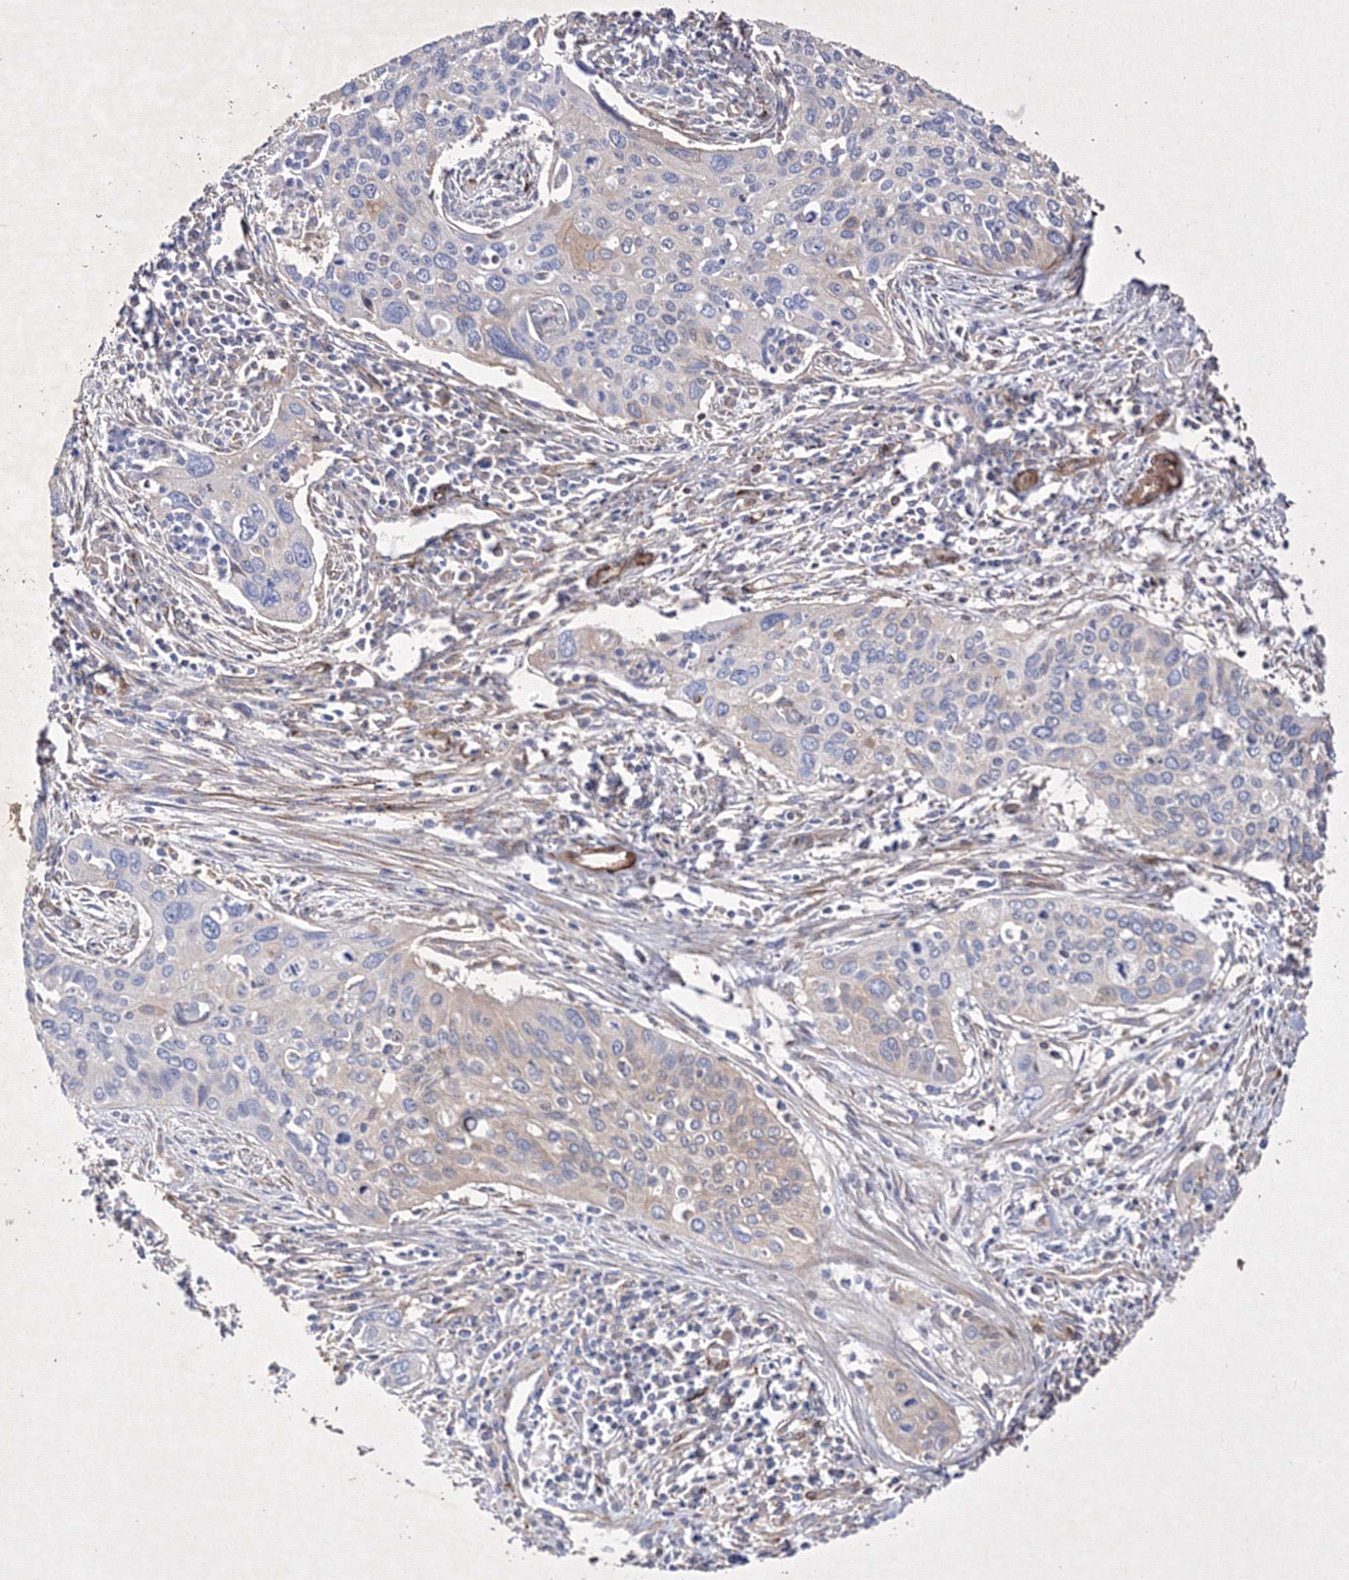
{"staining": {"intensity": "negative", "quantity": "none", "location": "none"}, "tissue": "cervical cancer", "cell_type": "Tumor cells", "image_type": "cancer", "snomed": [{"axis": "morphology", "description": "Squamous cell carcinoma, NOS"}, {"axis": "topography", "description": "Cervix"}], "caption": "Tumor cells are negative for protein expression in human cervical cancer (squamous cell carcinoma).", "gene": "SNX18", "patient": {"sex": "female", "age": 55}}